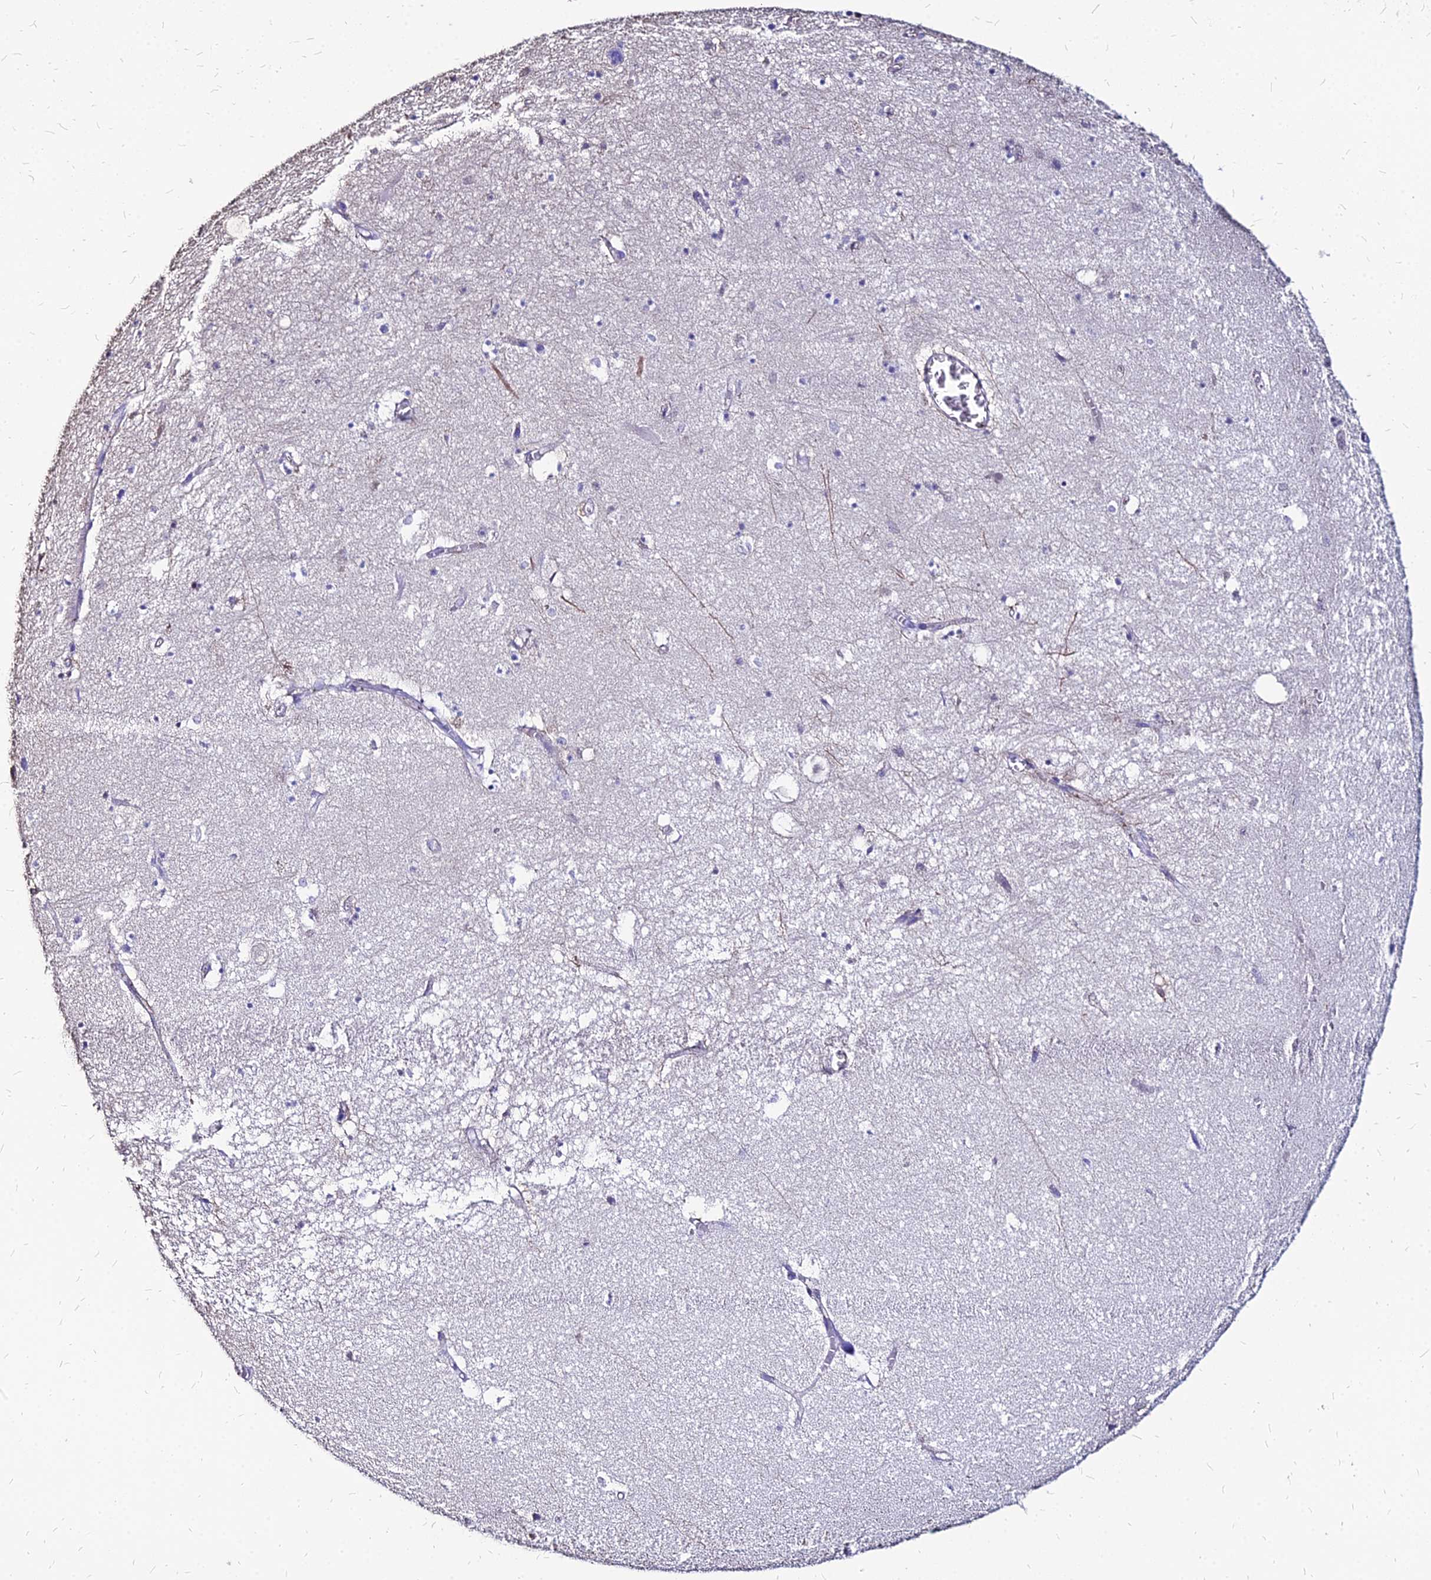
{"staining": {"intensity": "negative", "quantity": "none", "location": "none"}, "tissue": "hippocampus", "cell_type": "Glial cells", "image_type": "normal", "snomed": [{"axis": "morphology", "description": "Normal tissue, NOS"}, {"axis": "topography", "description": "Hippocampus"}], "caption": "IHC photomicrograph of unremarkable human hippocampus stained for a protein (brown), which displays no positivity in glial cells.", "gene": "NME5", "patient": {"sex": "female", "age": 64}}